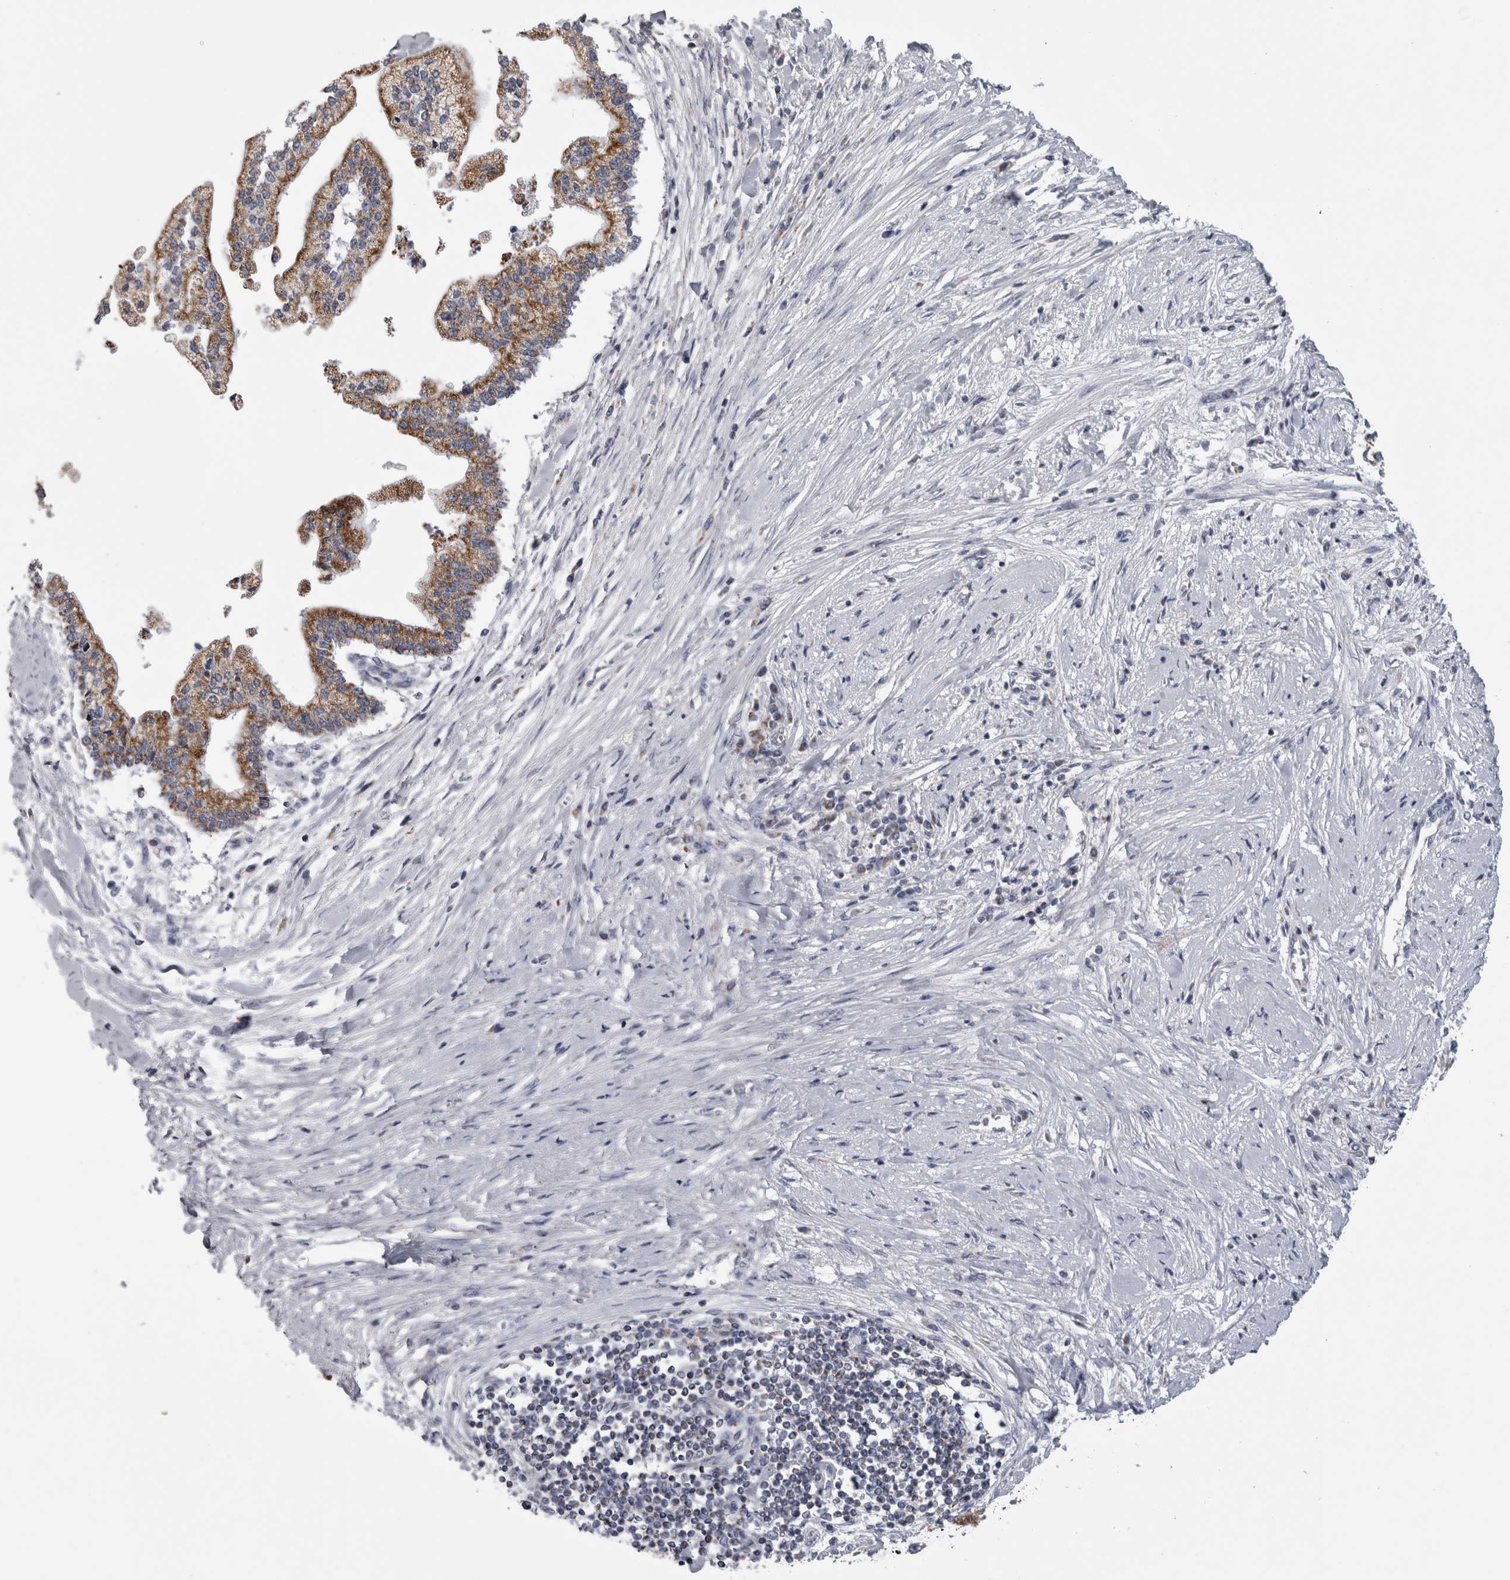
{"staining": {"intensity": "moderate", "quantity": ">75%", "location": "cytoplasmic/membranous"}, "tissue": "liver cancer", "cell_type": "Tumor cells", "image_type": "cancer", "snomed": [{"axis": "morphology", "description": "Cholangiocarcinoma"}, {"axis": "topography", "description": "Liver"}], "caption": "Immunohistochemical staining of human liver cholangiocarcinoma displays medium levels of moderate cytoplasmic/membranous protein expression in approximately >75% of tumor cells. The protein is shown in brown color, while the nuclei are stained blue.", "gene": "DBT", "patient": {"sex": "male", "age": 50}}